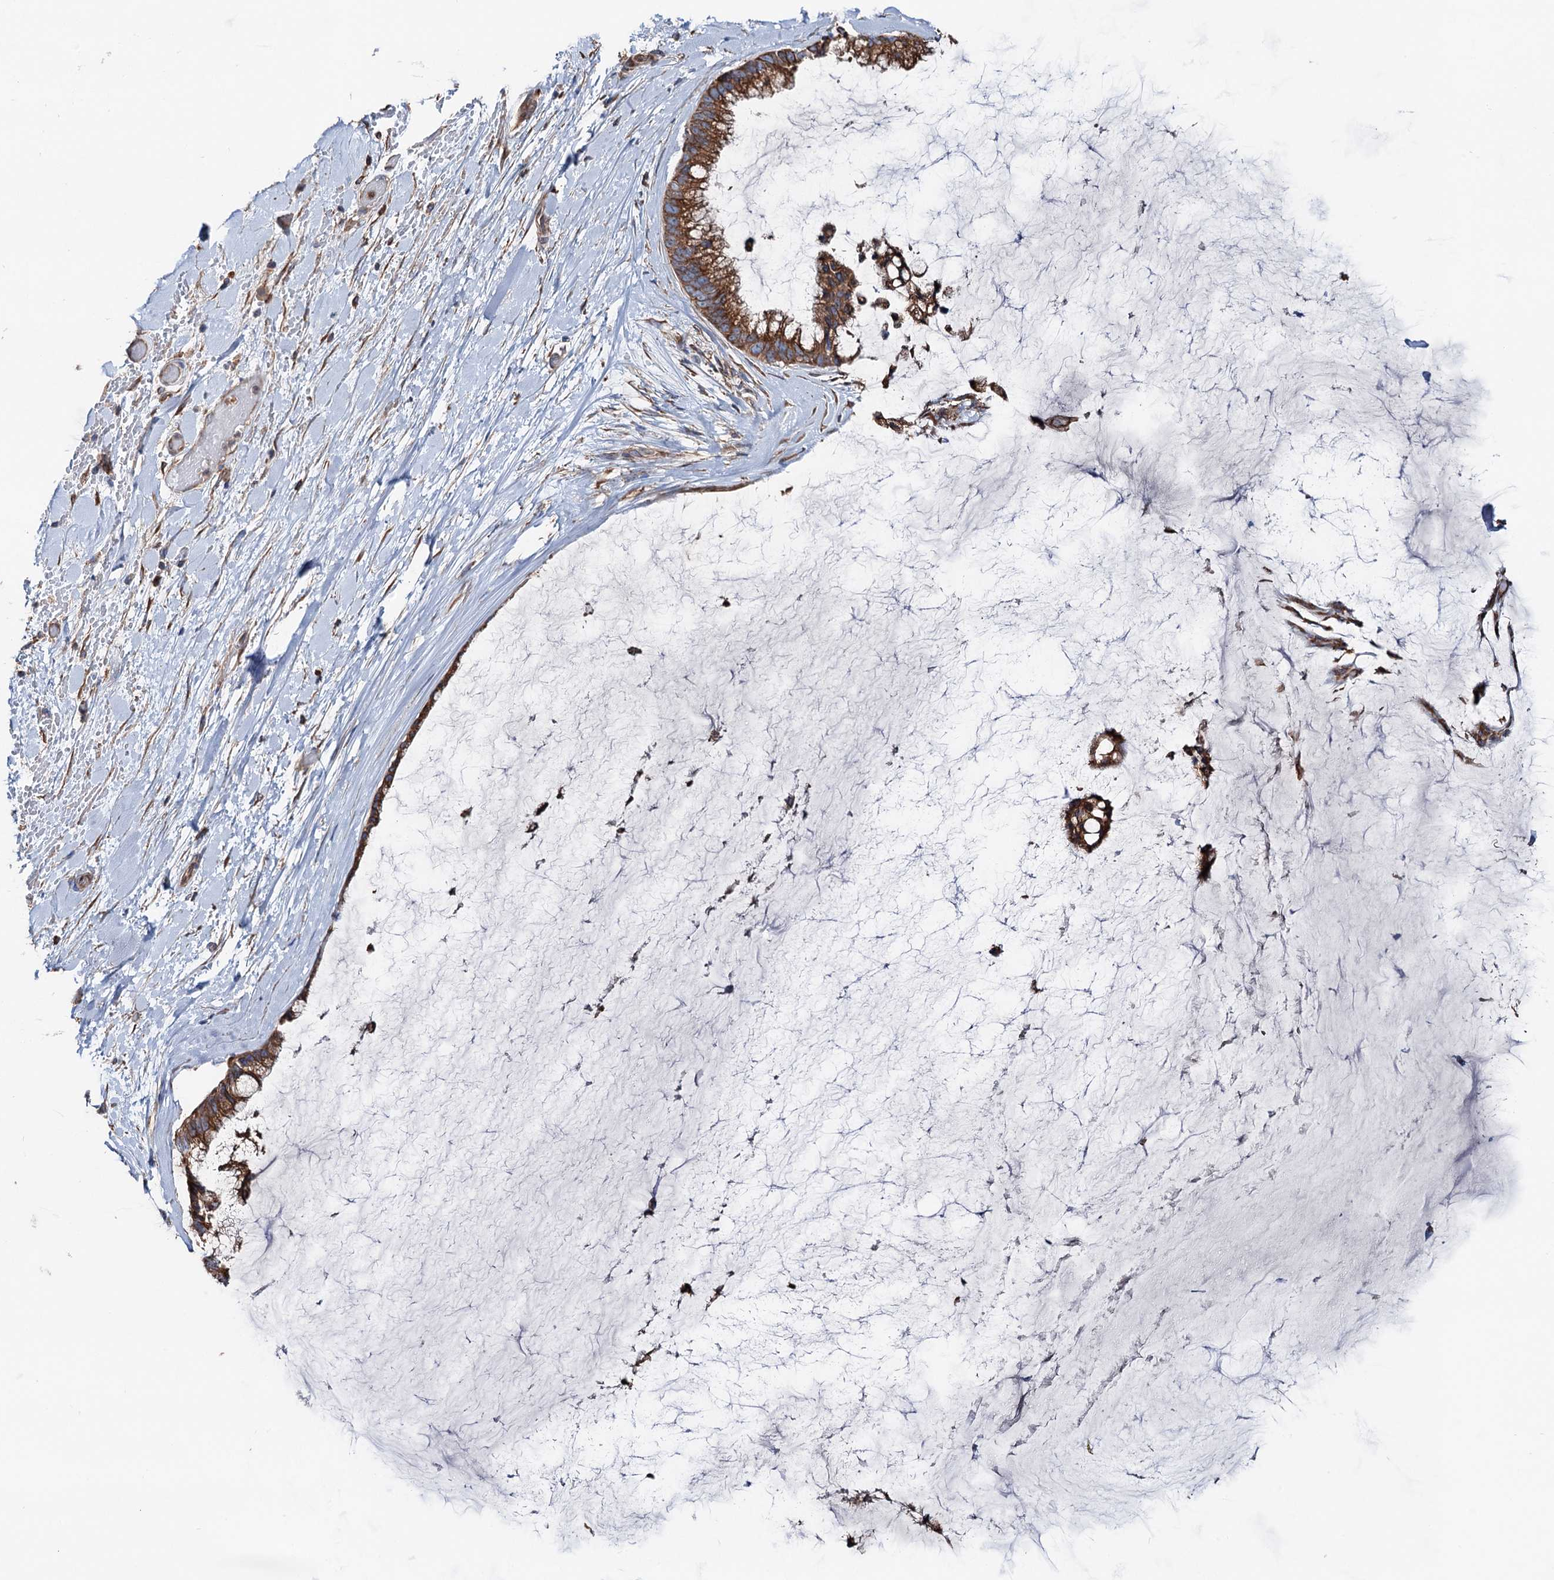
{"staining": {"intensity": "moderate", "quantity": ">75%", "location": "cytoplasmic/membranous"}, "tissue": "ovarian cancer", "cell_type": "Tumor cells", "image_type": "cancer", "snomed": [{"axis": "morphology", "description": "Cystadenocarcinoma, mucinous, NOS"}, {"axis": "topography", "description": "Ovary"}], "caption": "The histopathology image displays a brown stain indicating the presence of a protein in the cytoplasmic/membranous of tumor cells in ovarian mucinous cystadenocarcinoma.", "gene": "ERP29", "patient": {"sex": "female", "age": 39}}